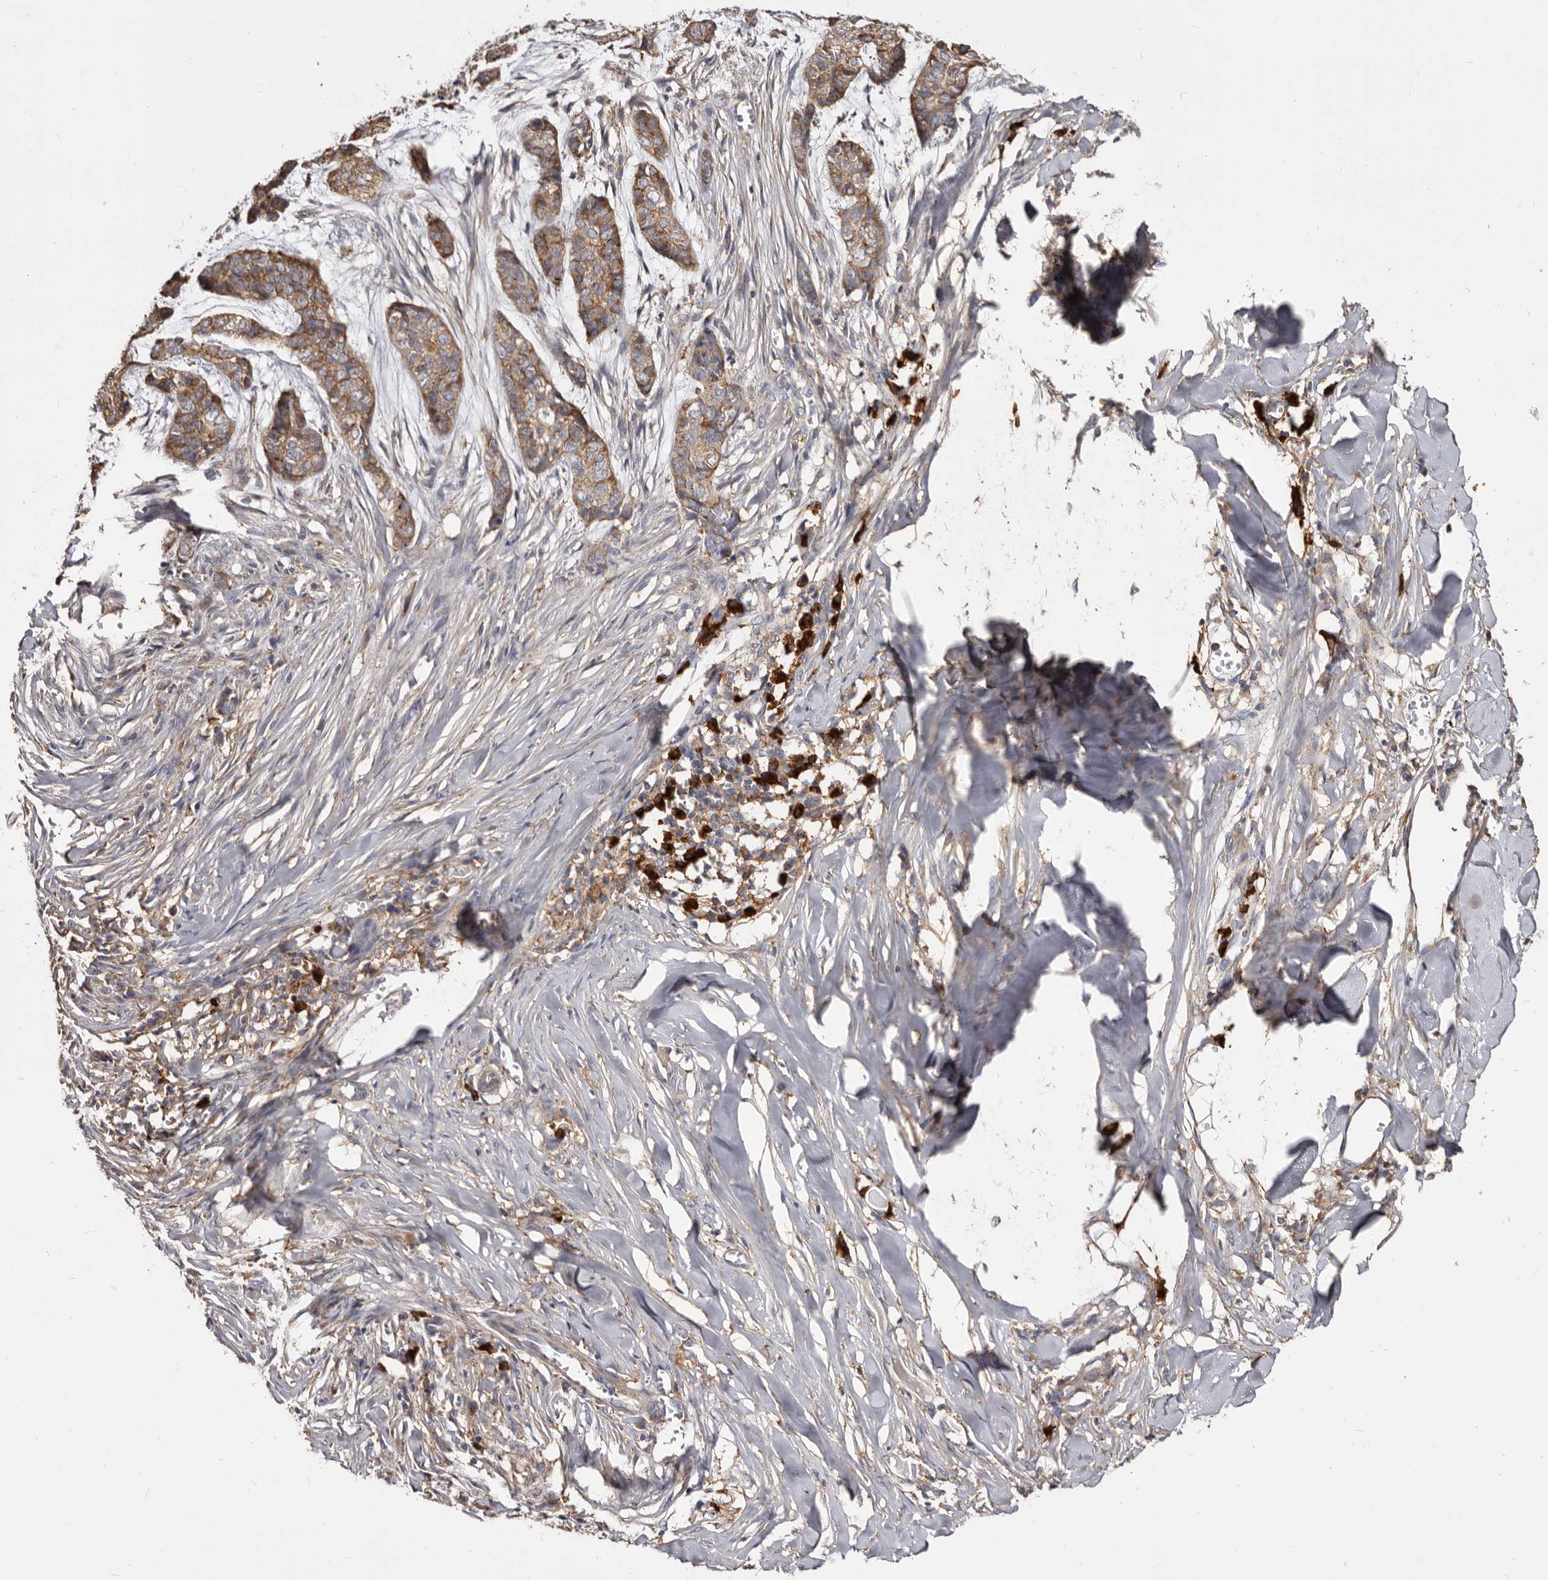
{"staining": {"intensity": "moderate", "quantity": ">75%", "location": "cytoplasmic/membranous"}, "tissue": "skin cancer", "cell_type": "Tumor cells", "image_type": "cancer", "snomed": [{"axis": "morphology", "description": "Basal cell carcinoma"}, {"axis": "topography", "description": "Skin"}], "caption": "Skin basal cell carcinoma was stained to show a protein in brown. There is medium levels of moderate cytoplasmic/membranous positivity in approximately >75% of tumor cells.", "gene": "TPD52", "patient": {"sex": "female", "age": 64}}